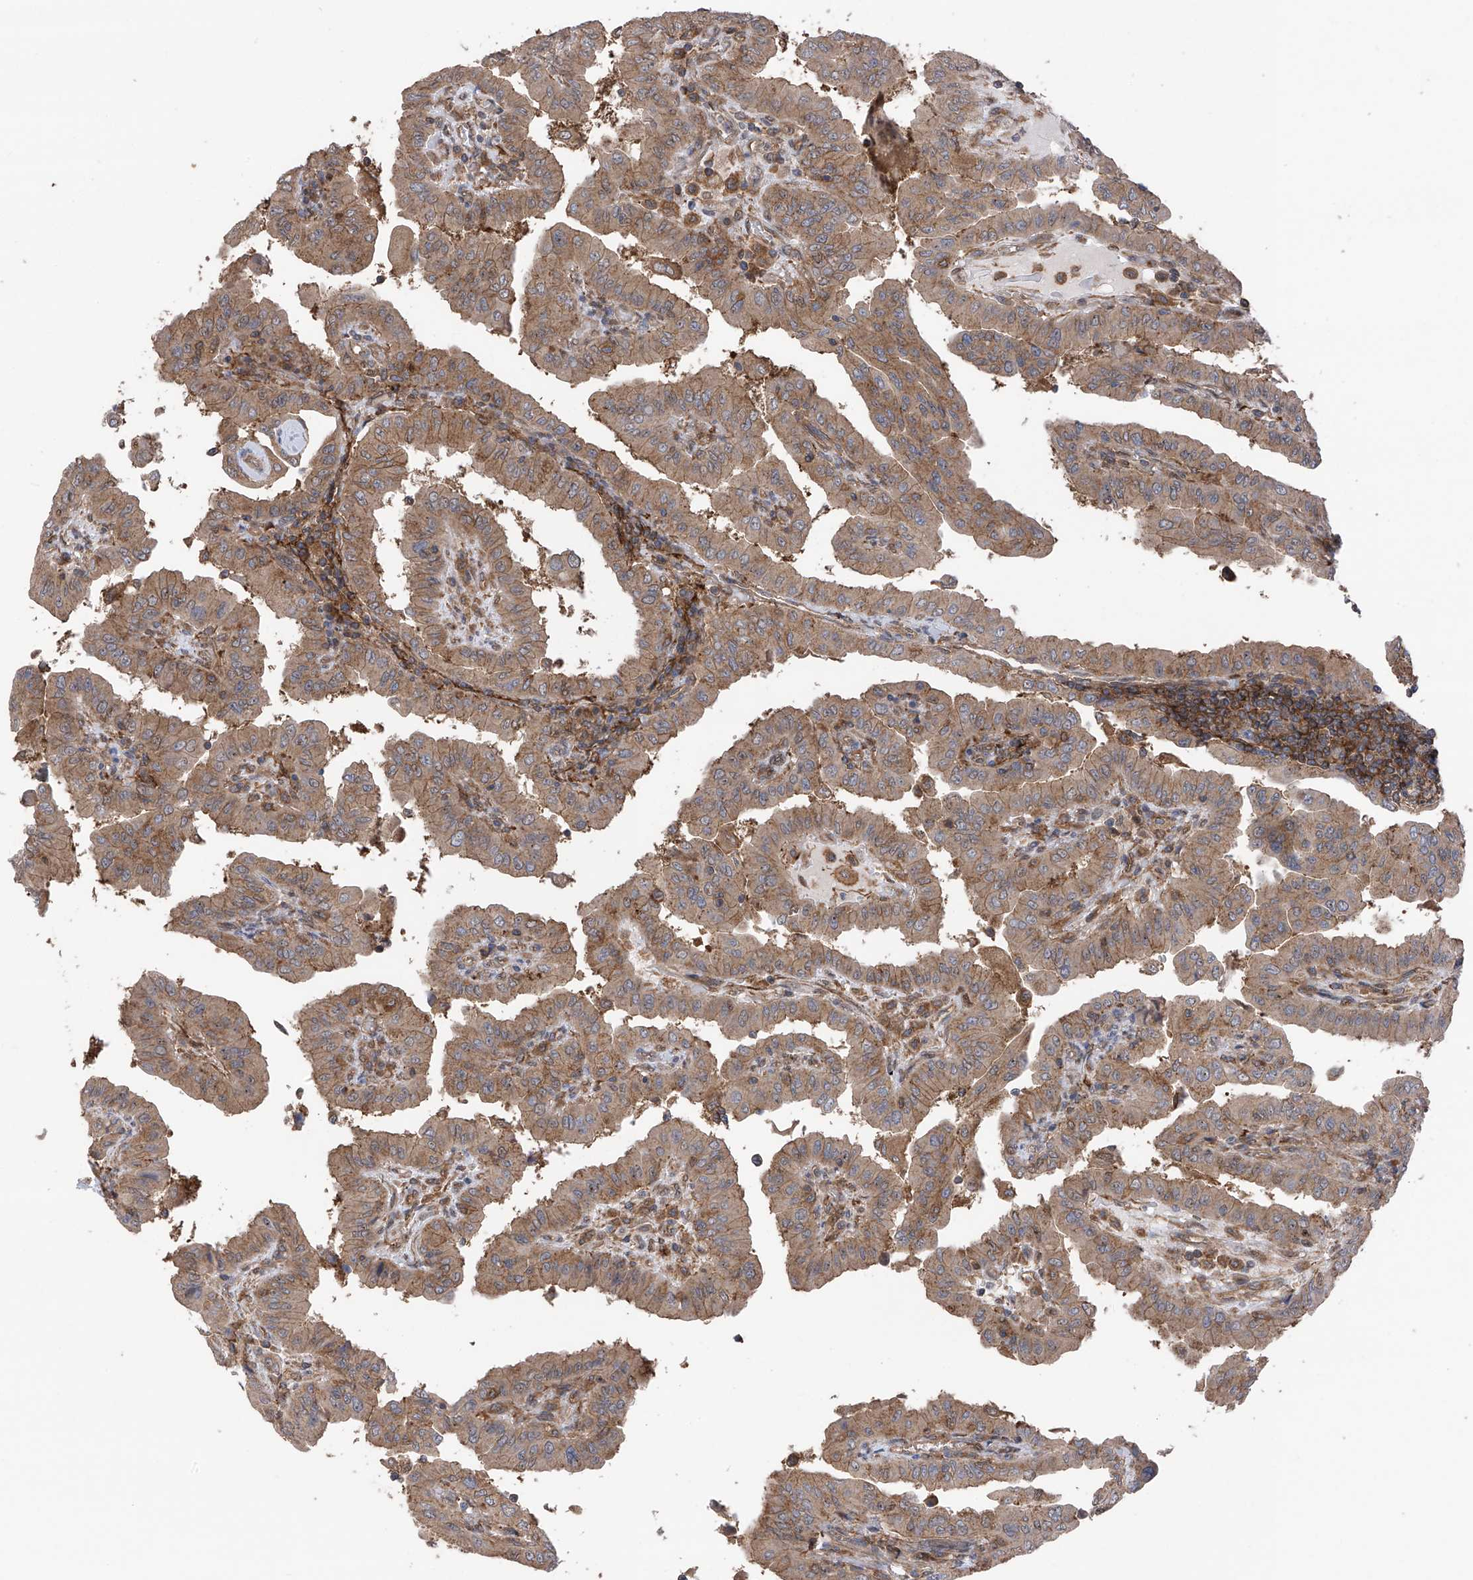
{"staining": {"intensity": "moderate", "quantity": ">75%", "location": "cytoplasmic/membranous"}, "tissue": "thyroid cancer", "cell_type": "Tumor cells", "image_type": "cancer", "snomed": [{"axis": "morphology", "description": "Papillary adenocarcinoma, NOS"}, {"axis": "topography", "description": "Thyroid gland"}], "caption": "The micrograph shows immunohistochemical staining of papillary adenocarcinoma (thyroid). There is moderate cytoplasmic/membranous staining is present in approximately >75% of tumor cells.", "gene": "CHPF", "patient": {"sex": "male", "age": 33}}